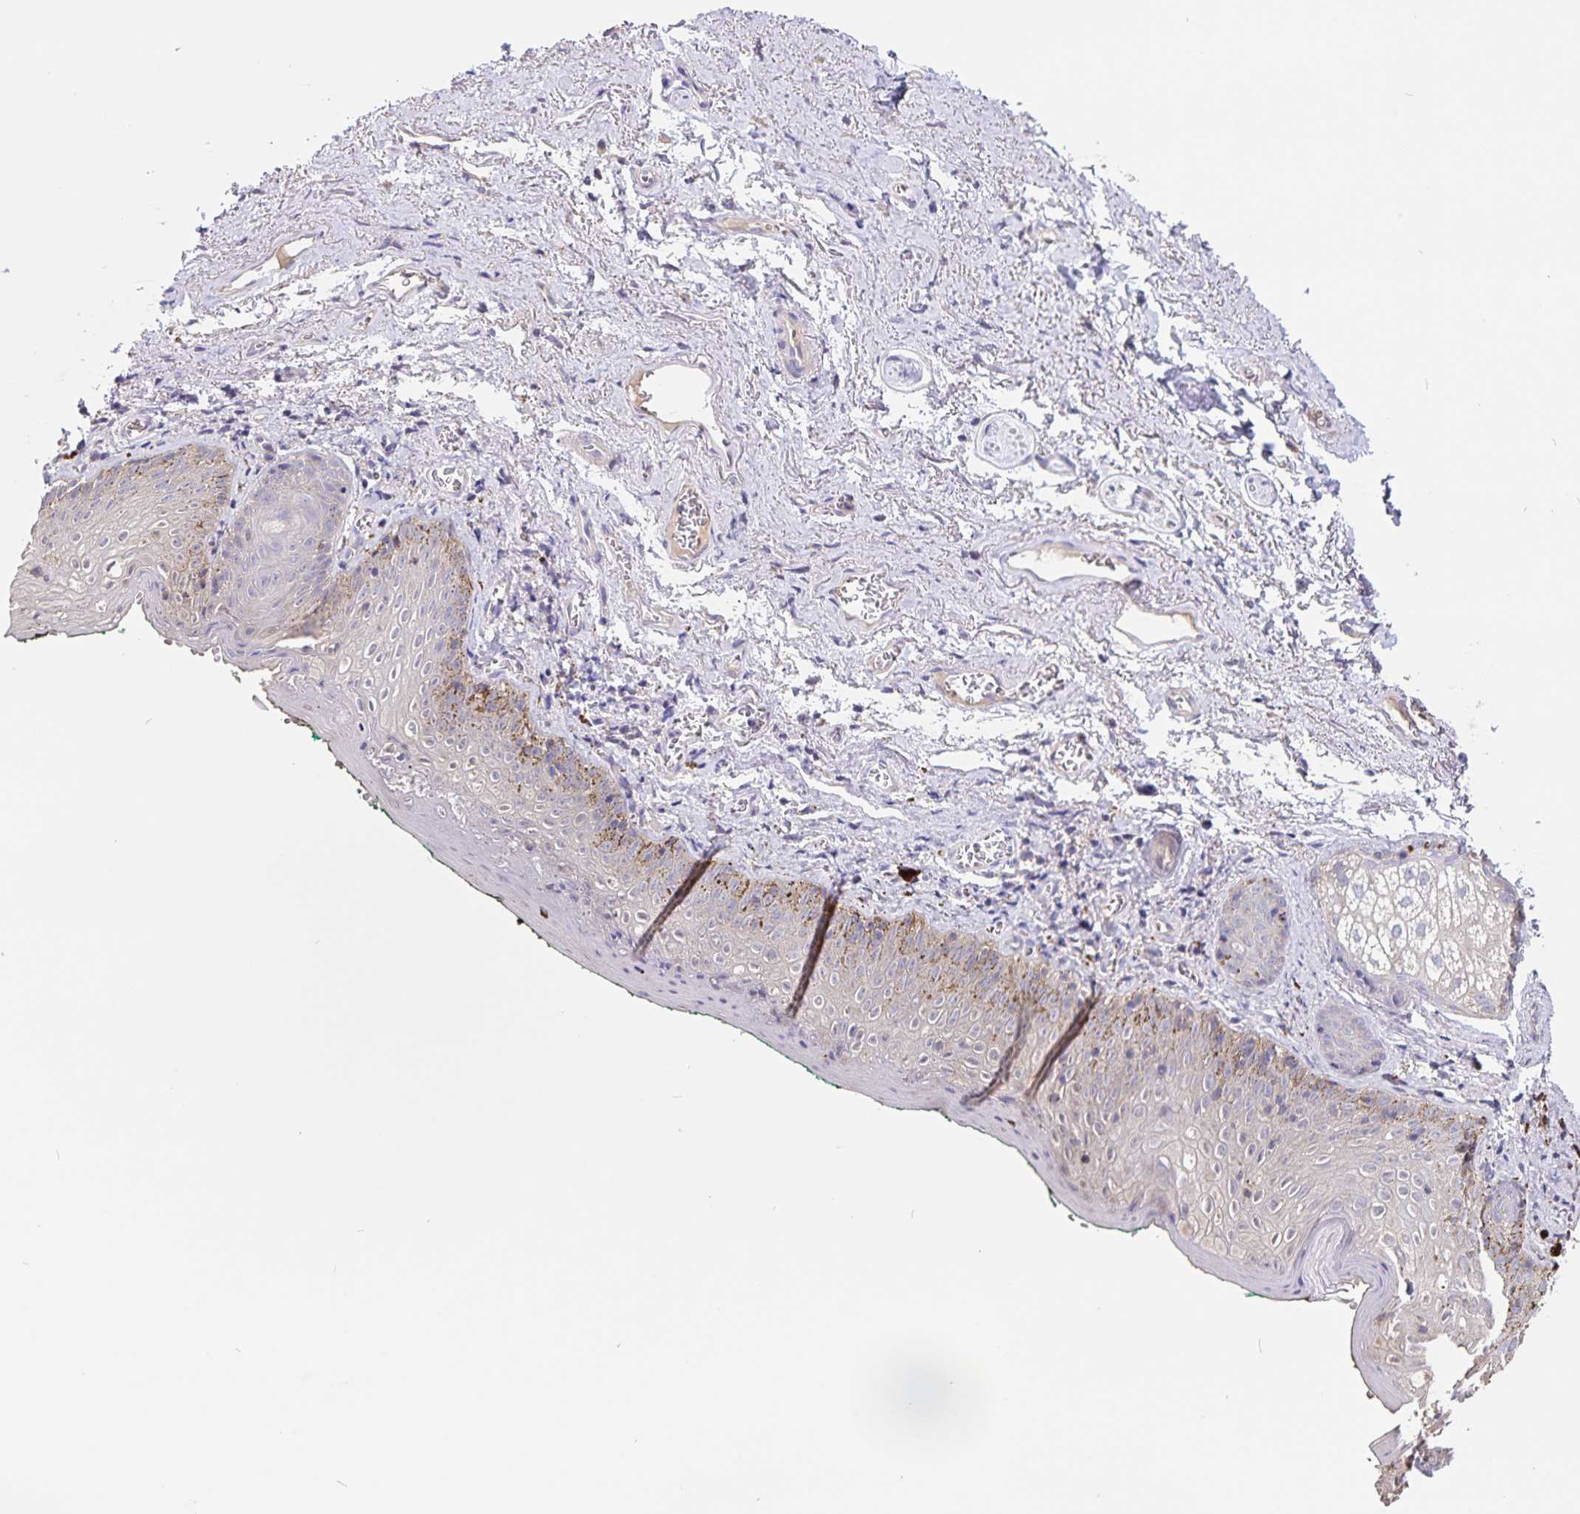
{"staining": {"intensity": "negative", "quantity": "none", "location": "none"}, "tissue": "vagina", "cell_type": "Squamous epithelial cells", "image_type": "normal", "snomed": [{"axis": "morphology", "description": "Normal tissue, NOS"}, {"axis": "topography", "description": "Vulva"}, {"axis": "topography", "description": "Vagina"}, {"axis": "topography", "description": "Peripheral nerve tissue"}], "caption": "Immunohistochemistry of benign human vagina displays no expression in squamous epithelial cells. (Brightfield microscopy of DAB immunohistochemistry at high magnification).", "gene": "FBXL16", "patient": {"sex": "female", "age": 66}}